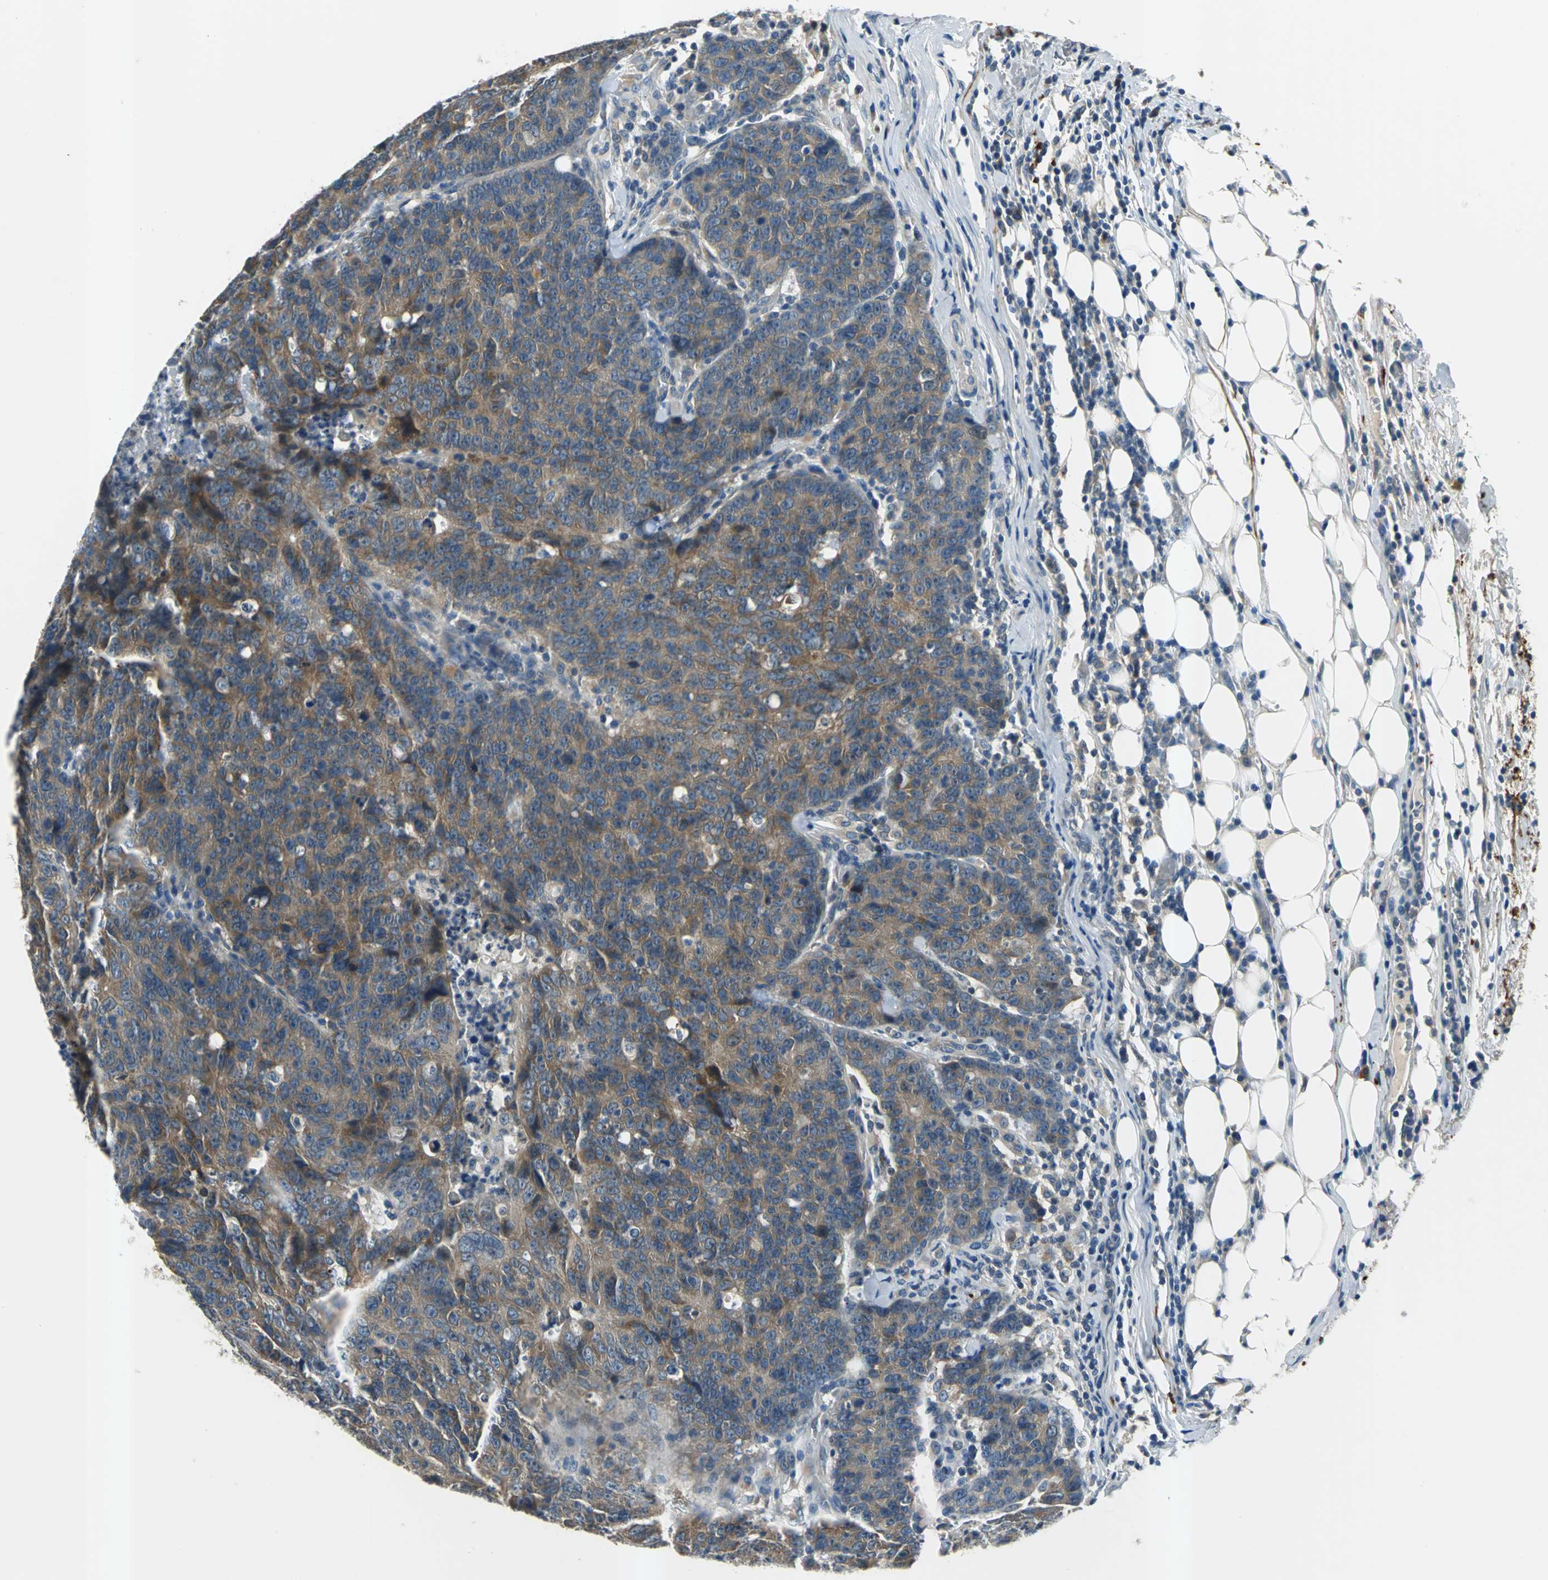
{"staining": {"intensity": "moderate", "quantity": ">75%", "location": "cytoplasmic/membranous"}, "tissue": "colorectal cancer", "cell_type": "Tumor cells", "image_type": "cancer", "snomed": [{"axis": "morphology", "description": "Adenocarcinoma, NOS"}, {"axis": "topography", "description": "Colon"}], "caption": "Colorectal cancer stained with immunohistochemistry (IHC) demonstrates moderate cytoplasmic/membranous staining in approximately >75% of tumor cells.", "gene": "SLC16A7", "patient": {"sex": "female", "age": 53}}